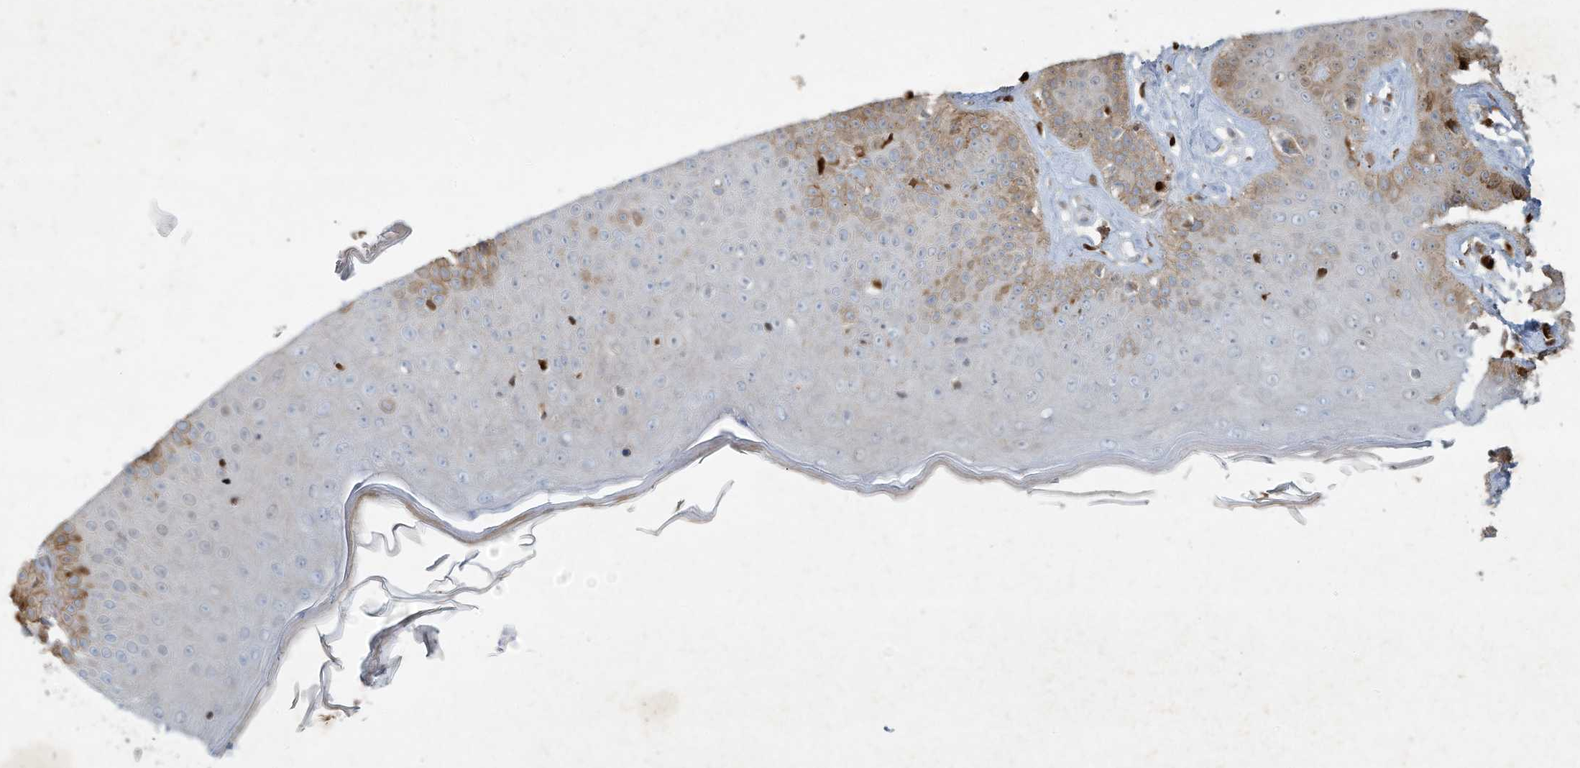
{"staining": {"intensity": "weak", "quantity": ">75%", "location": "cytoplasmic/membranous"}, "tissue": "skin", "cell_type": "Fibroblasts", "image_type": "normal", "snomed": [{"axis": "morphology", "description": "Normal tissue, NOS"}, {"axis": "topography", "description": "Skin"}], "caption": "Immunohistochemistry (DAB (3,3'-diaminobenzidine)) staining of normal human skin reveals weak cytoplasmic/membranous protein positivity in approximately >75% of fibroblasts.", "gene": "TUBE1", "patient": {"sex": "male", "age": 52}}